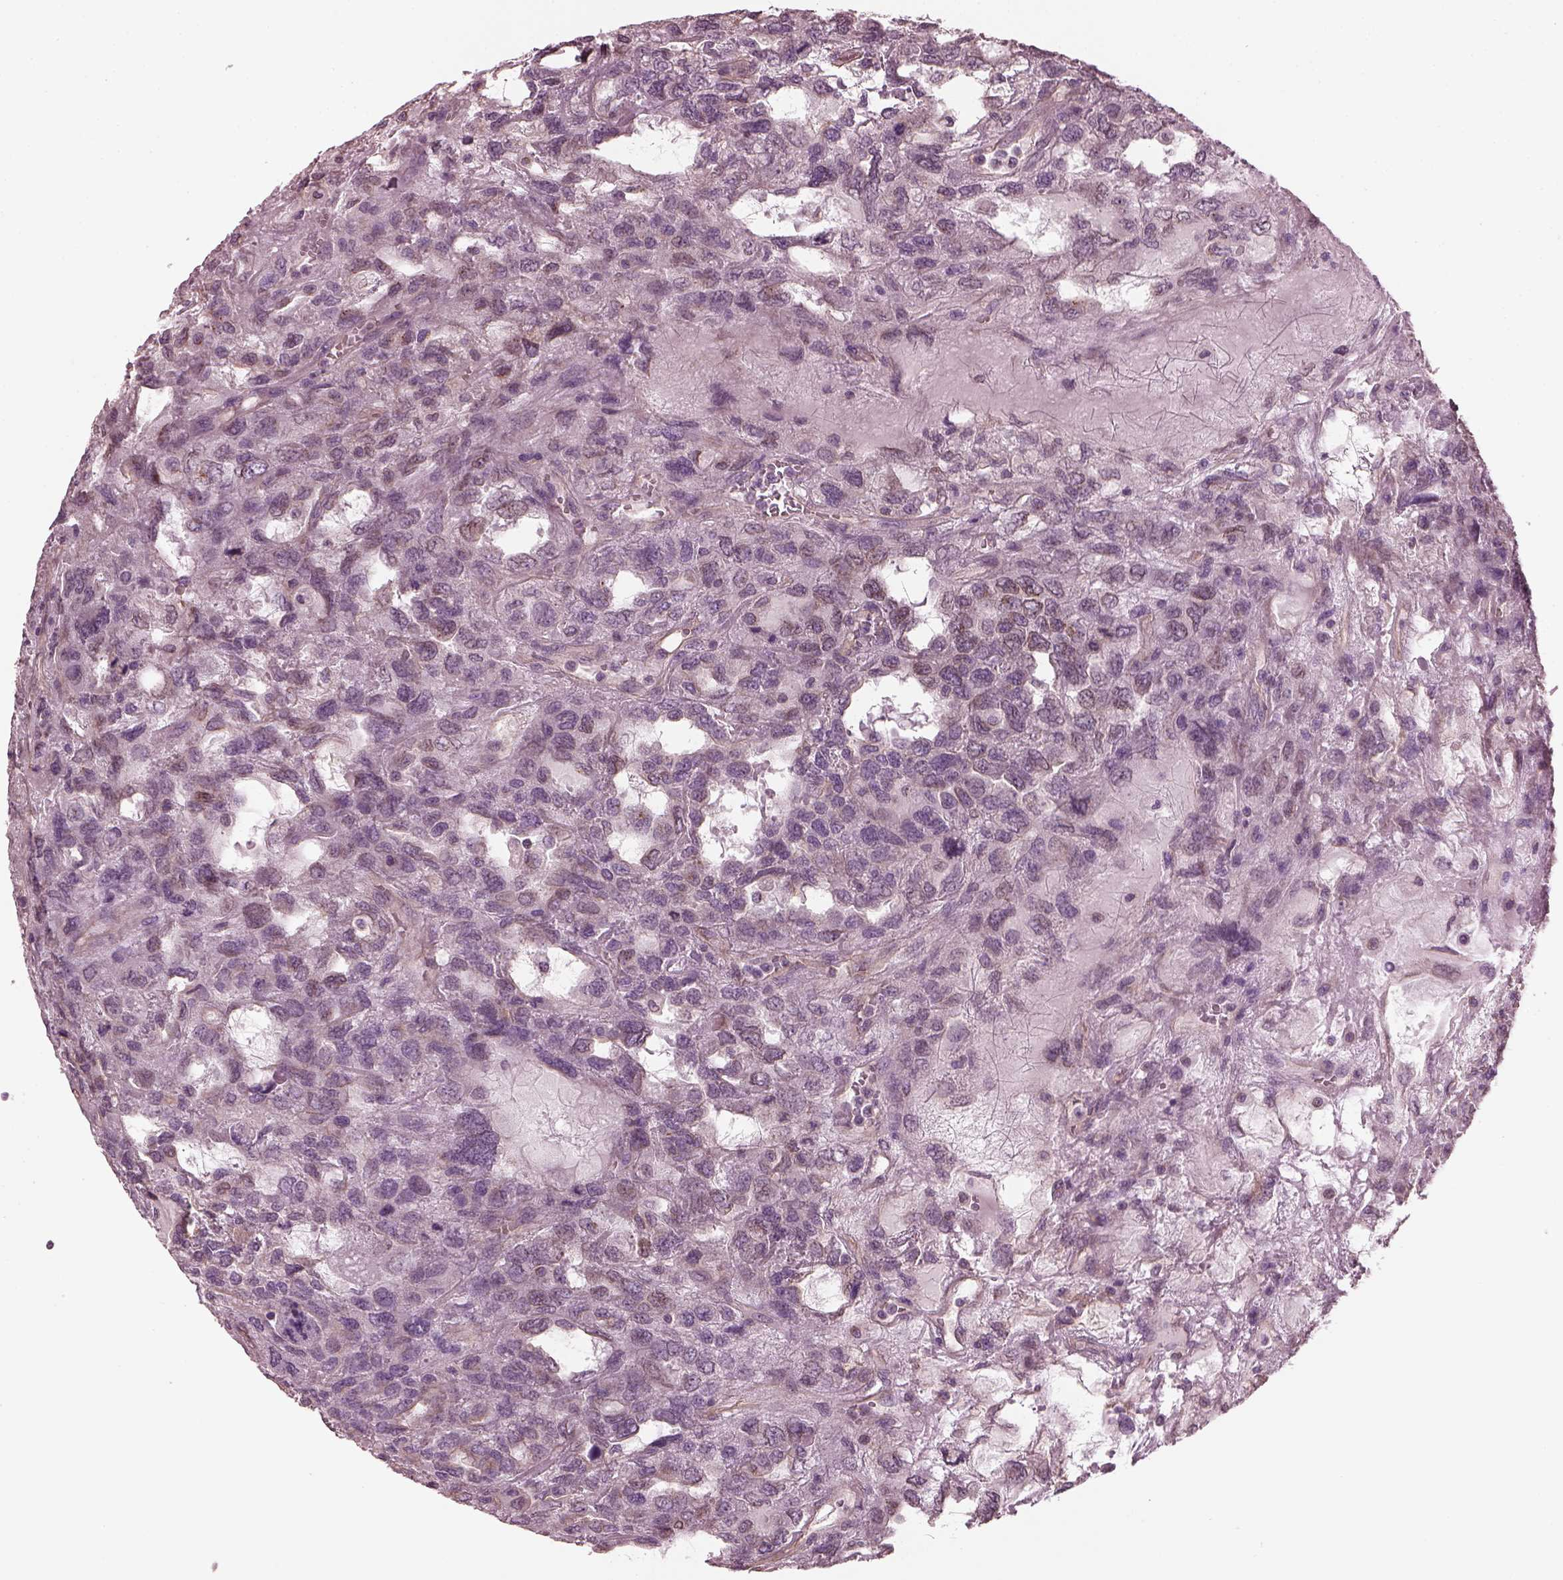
{"staining": {"intensity": "negative", "quantity": "none", "location": "none"}, "tissue": "testis cancer", "cell_type": "Tumor cells", "image_type": "cancer", "snomed": [{"axis": "morphology", "description": "Seminoma, NOS"}, {"axis": "topography", "description": "Testis"}], "caption": "Testis cancer (seminoma) was stained to show a protein in brown. There is no significant positivity in tumor cells.", "gene": "ODAD1", "patient": {"sex": "male", "age": 52}}